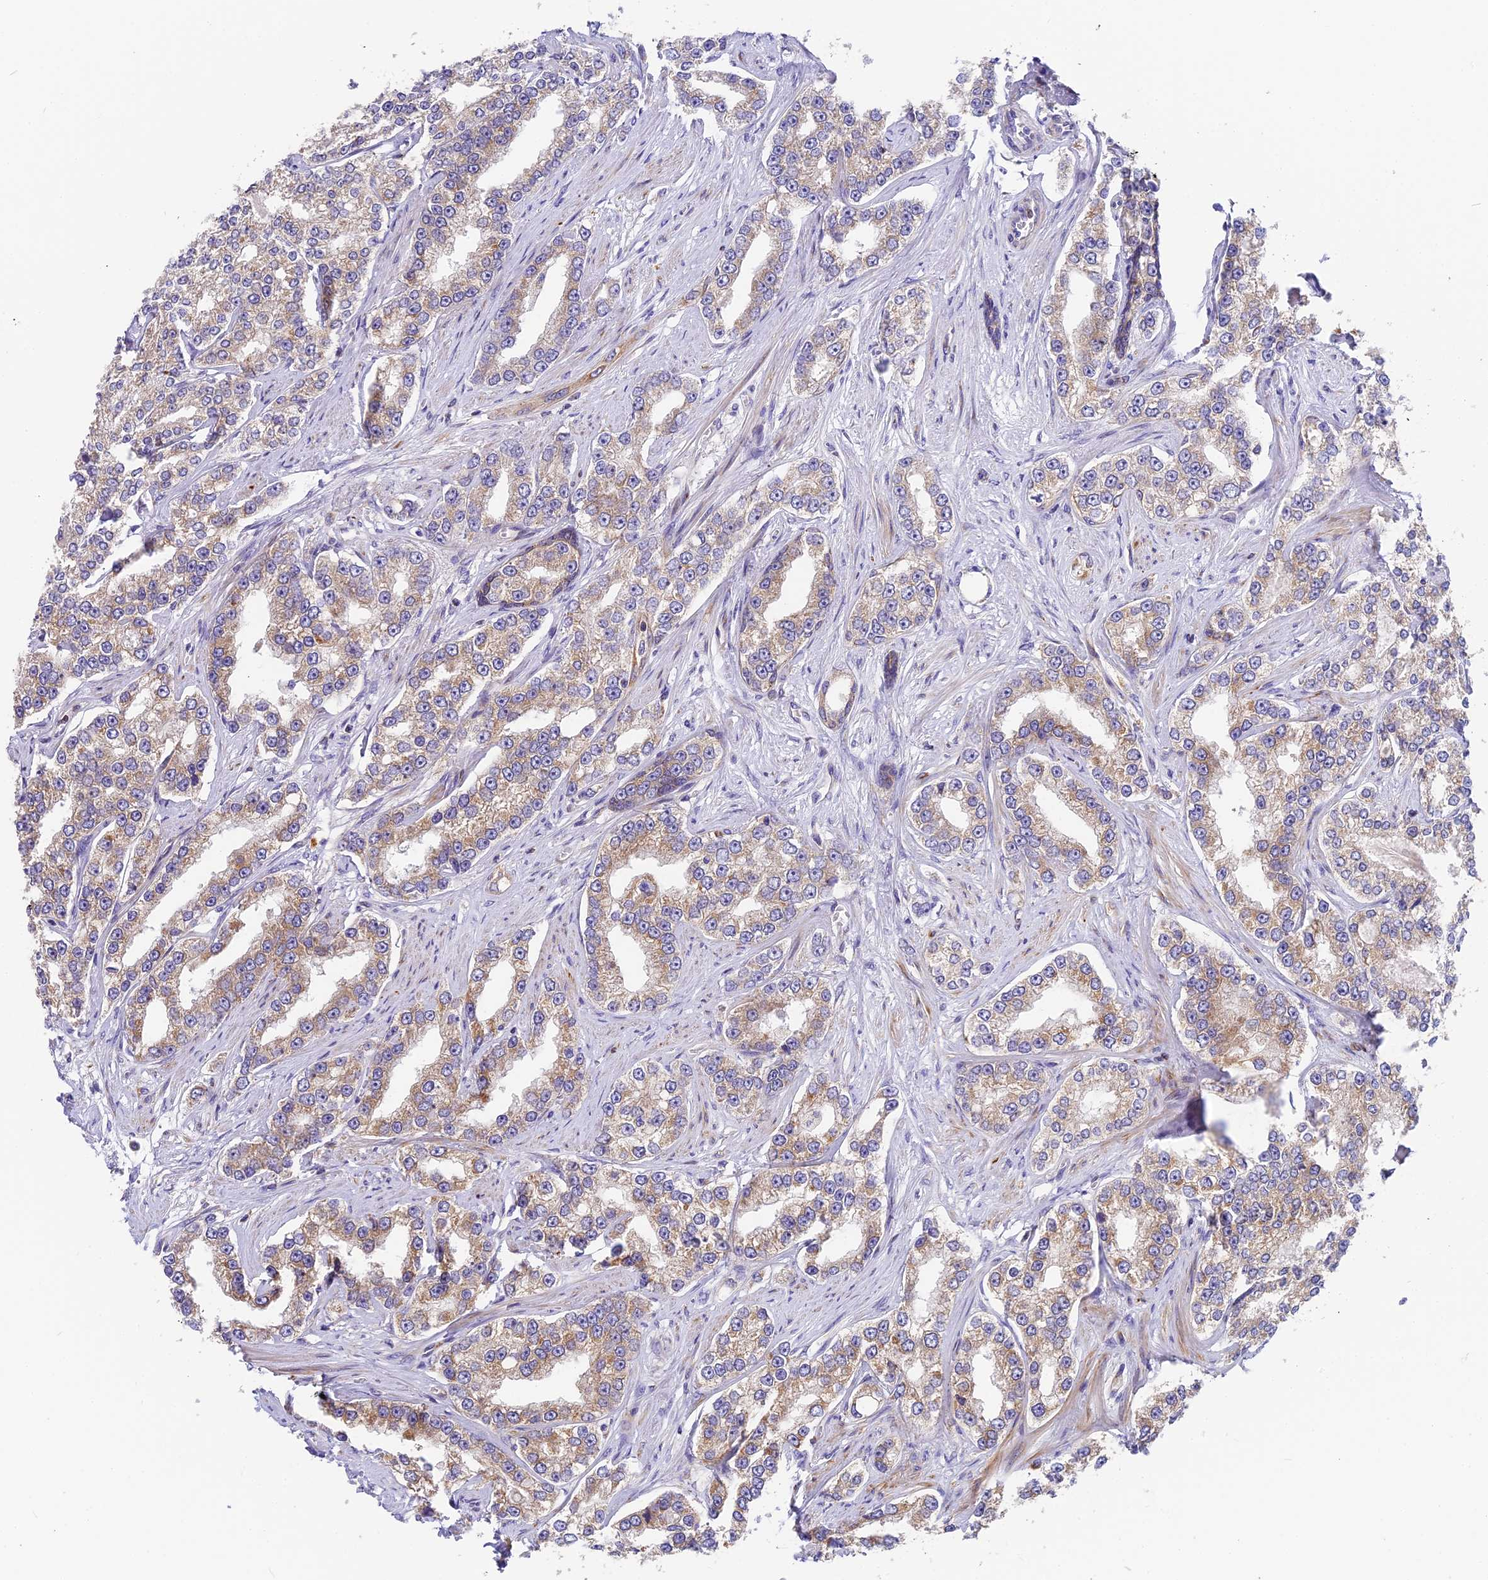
{"staining": {"intensity": "weak", "quantity": "25%-75%", "location": "cytoplasmic/membranous"}, "tissue": "prostate cancer", "cell_type": "Tumor cells", "image_type": "cancer", "snomed": [{"axis": "morphology", "description": "Normal tissue, NOS"}, {"axis": "morphology", "description": "Adenocarcinoma, High grade"}, {"axis": "topography", "description": "Prostate"}], "caption": "DAB immunohistochemical staining of human prostate cancer demonstrates weak cytoplasmic/membranous protein expression in approximately 25%-75% of tumor cells.", "gene": "MRAS", "patient": {"sex": "male", "age": 83}}